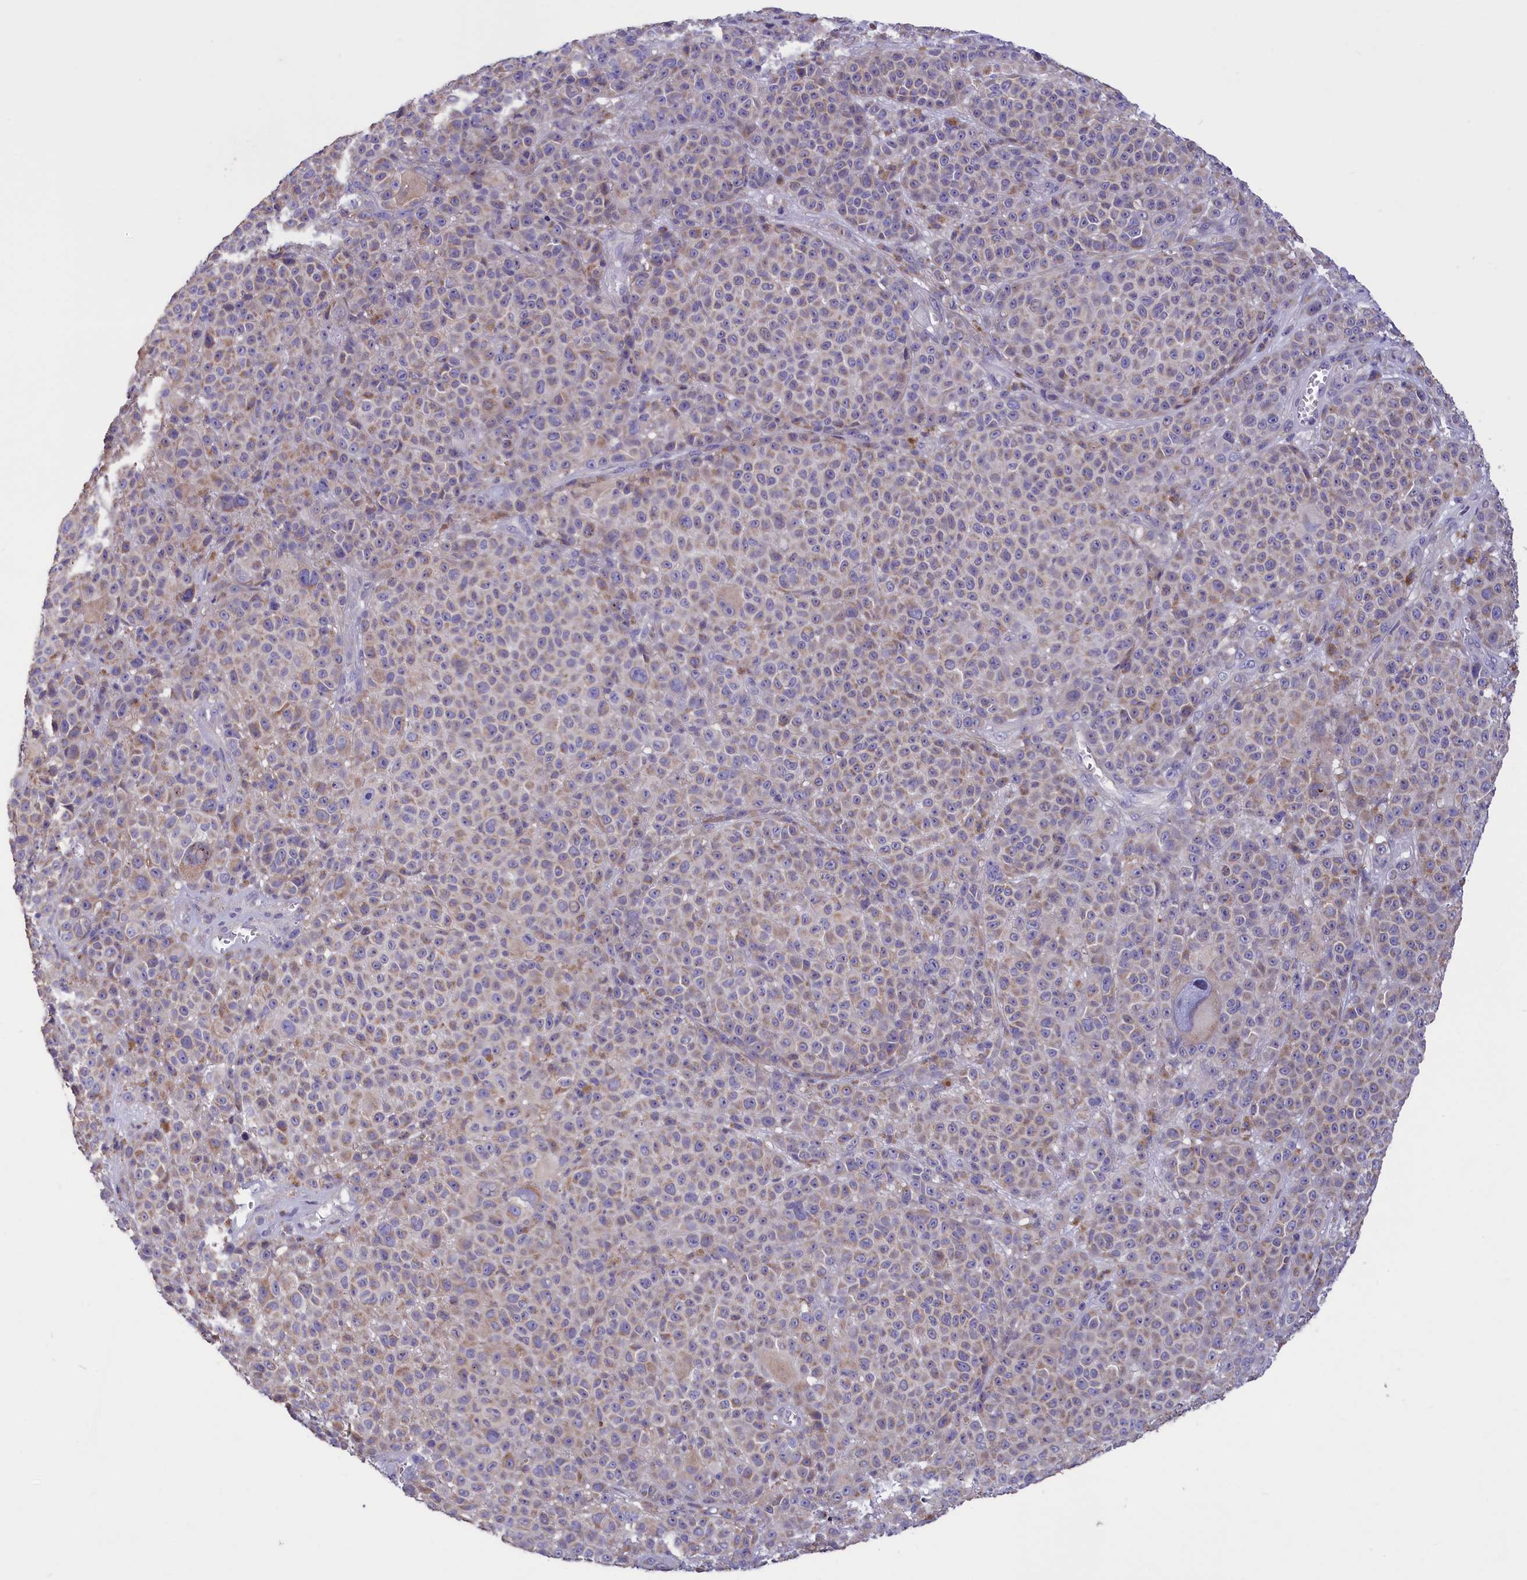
{"staining": {"intensity": "moderate", "quantity": "<25%", "location": "cytoplasmic/membranous"}, "tissue": "melanoma", "cell_type": "Tumor cells", "image_type": "cancer", "snomed": [{"axis": "morphology", "description": "Malignant melanoma, NOS"}, {"axis": "topography", "description": "Skin"}], "caption": "Immunohistochemistry of human malignant melanoma shows low levels of moderate cytoplasmic/membranous positivity in about <25% of tumor cells. The protein of interest is stained brown, and the nuclei are stained in blue (DAB (3,3'-diaminobenzidine) IHC with brightfield microscopy, high magnification).", "gene": "CYP2U1", "patient": {"sex": "female", "age": 94}}